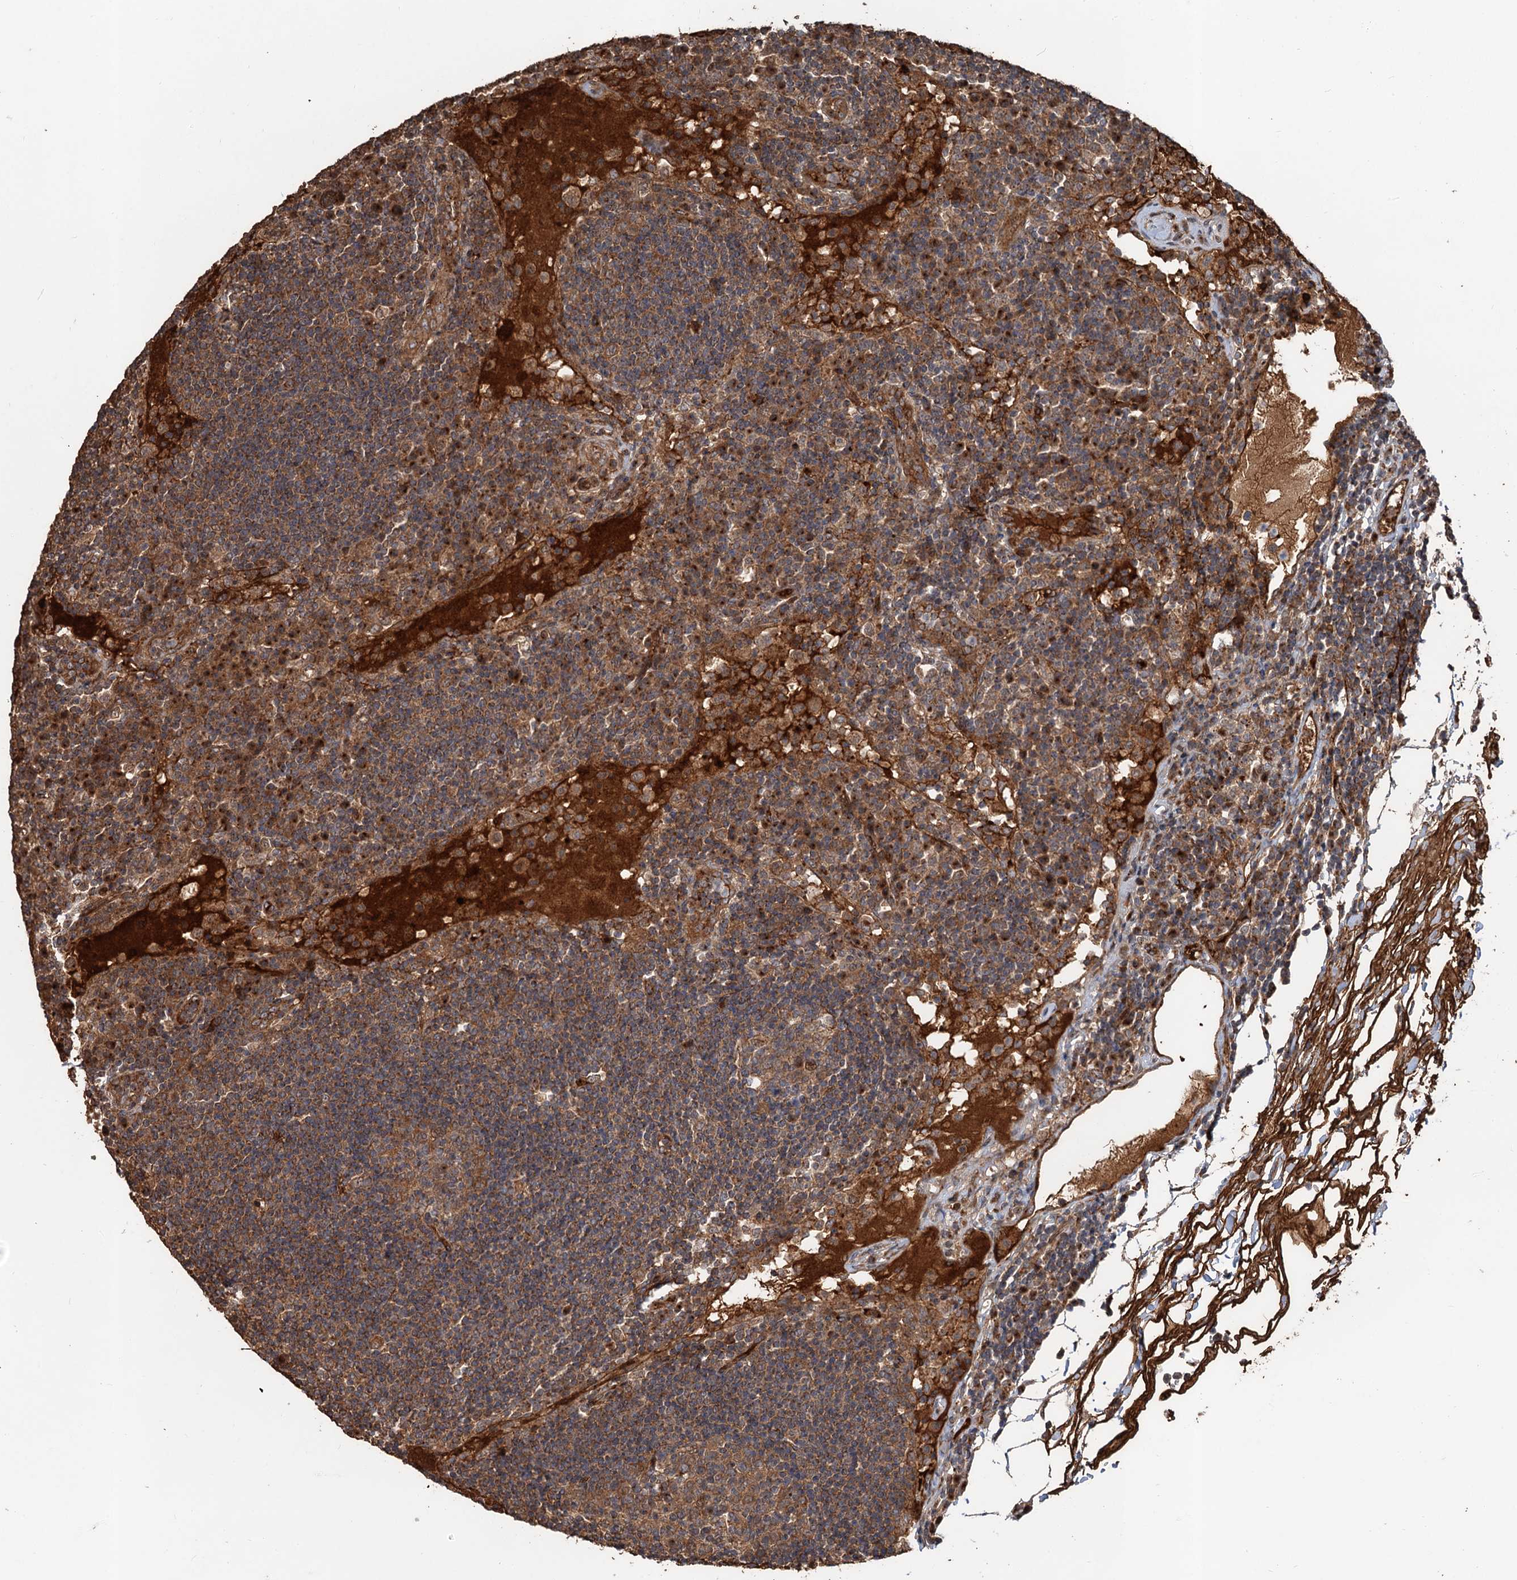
{"staining": {"intensity": "moderate", "quantity": "25%-75%", "location": "cytoplasmic/membranous"}, "tissue": "lymph node", "cell_type": "Germinal center cells", "image_type": "normal", "snomed": [{"axis": "morphology", "description": "Normal tissue, NOS"}, {"axis": "topography", "description": "Lymph node"}], "caption": "The image displays staining of unremarkable lymph node, revealing moderate cytoplasmic/membranous protein positivity (brown color) within germinal center cells.", "gene": "DEXI", "patient": {"sex": "female", "age": 53}}